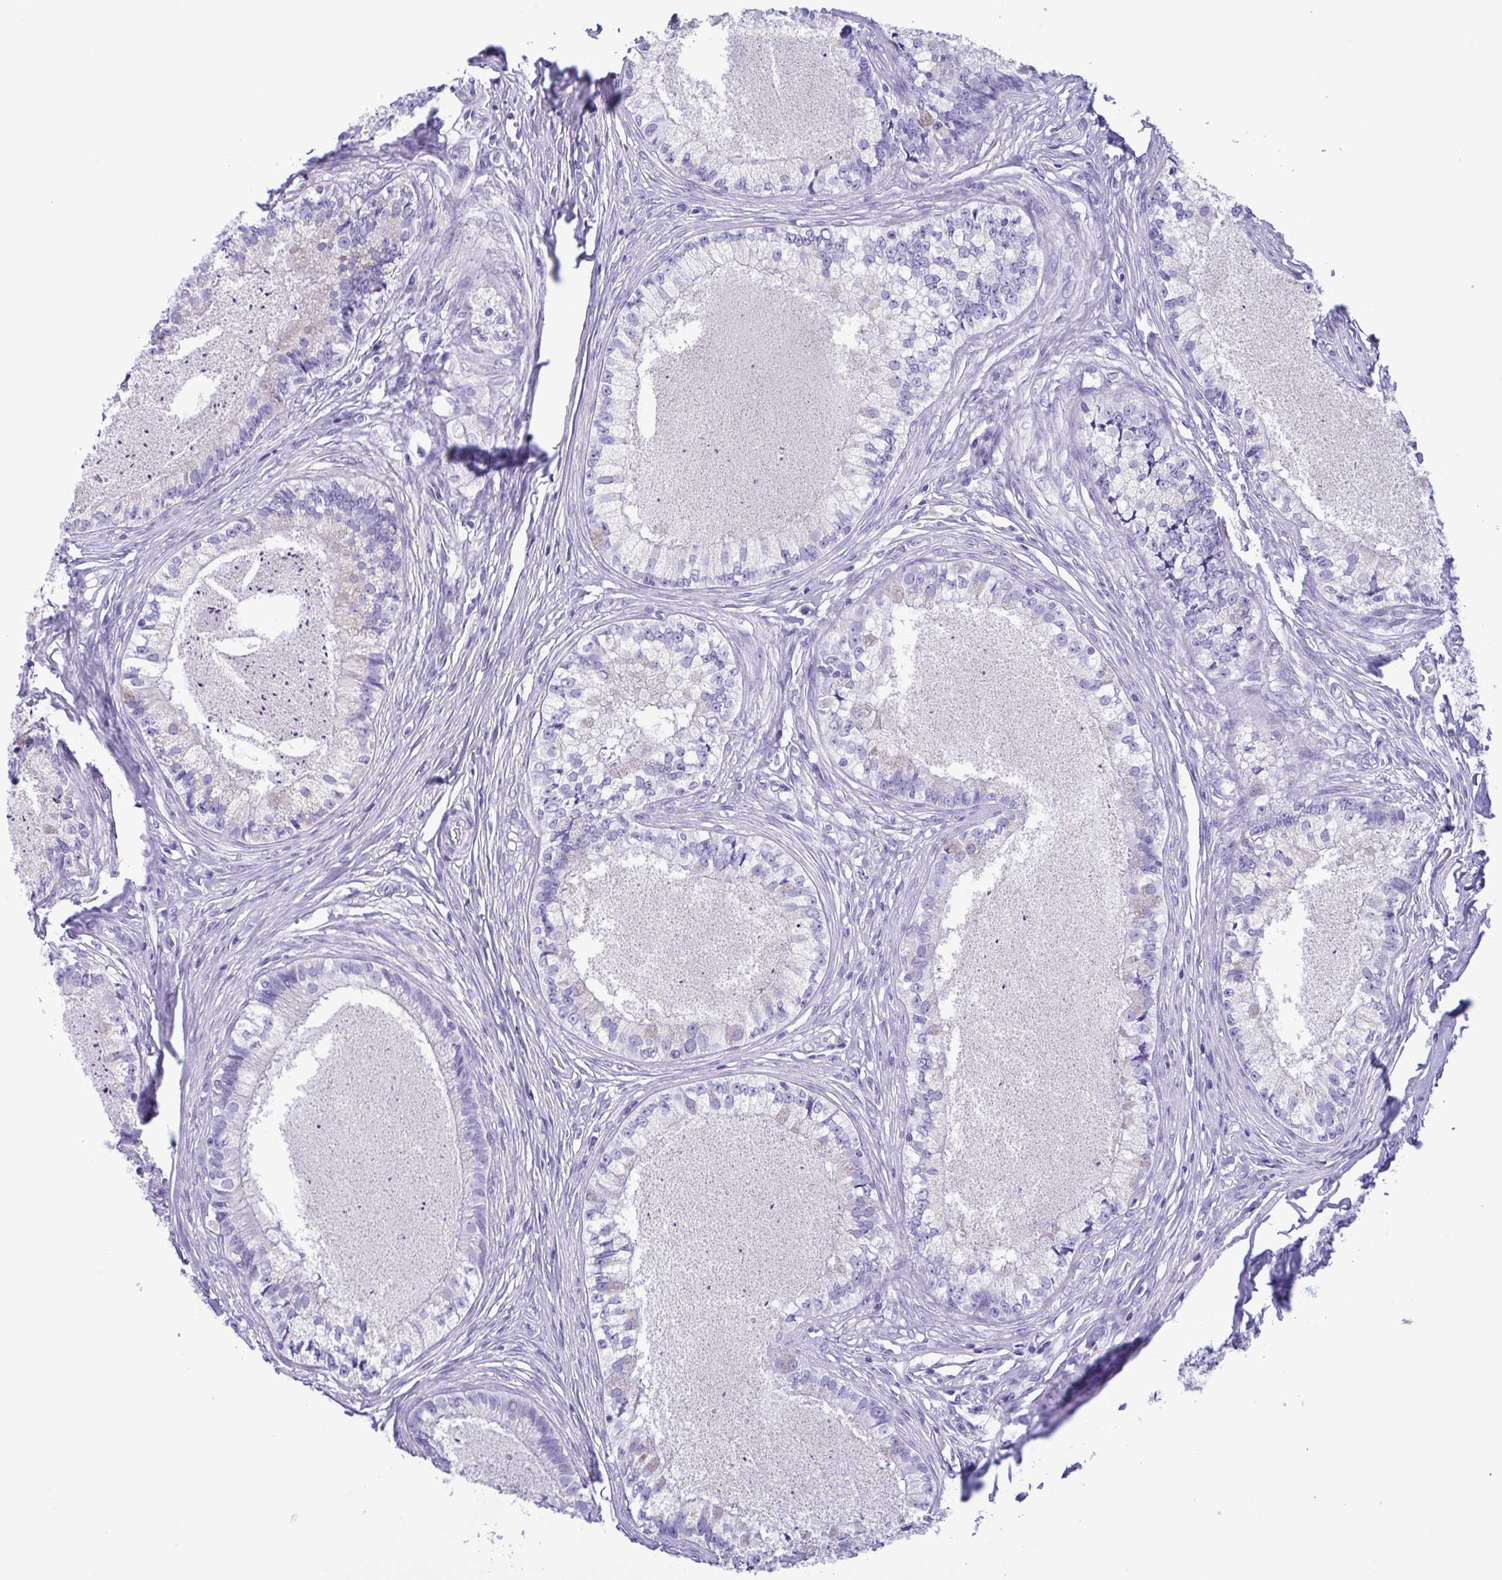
{"staining": {"intensity": "negative", "quantity": "none", "location": "none"}, "tissue": "epididymis", "cell_type": "Glandular cells", "image_type": "normal", "snomed": [{"axis": "morphology", "description": "Normal tissue, NOS"}, {"axis": "topography", "description": "Epididymis"}], "caption": "IHC image of normal epididymis: epididymis stained with DAB exhibits no significant protein positivity in glandular cells.", "gene": "TSPY10", "patient": {"sex": "male", "age": 34}}